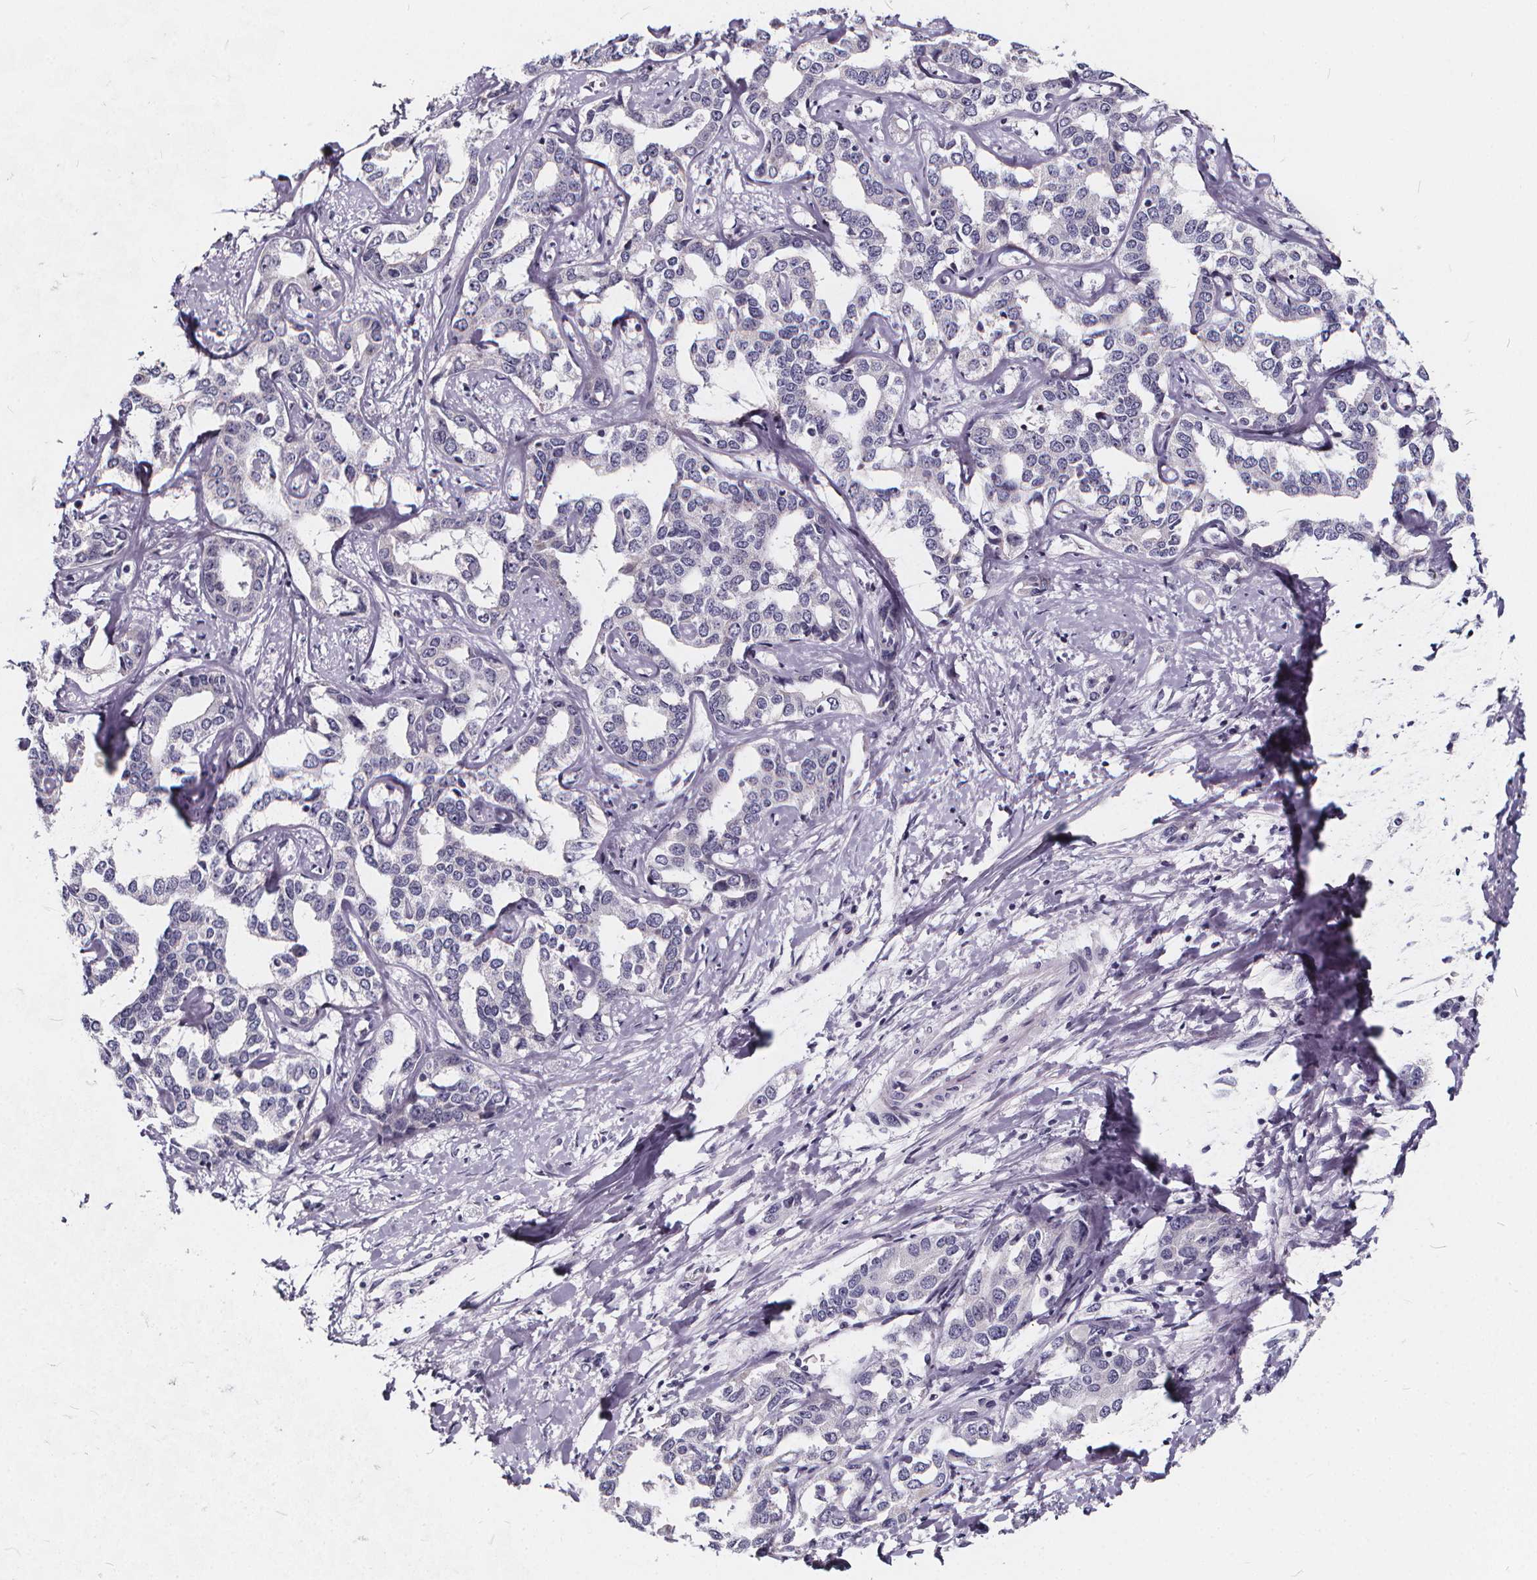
{"staining": {"intensity": "negative", "quantity": "none", "location": "none"}, "tissue": "liver cancer", "cell_type": "Tumor cells", "image_type": "cancer", "snomed": [{"axis": "morphology", "description": "Cholangiocarcinoma"}, {"axis": "topography", "description": "Liver"}], "caption": "There is no significant positivity in tumor cells of liver cancer.", "gene": "SPEF2", "patient": {"sex": "male", "age": 59}}